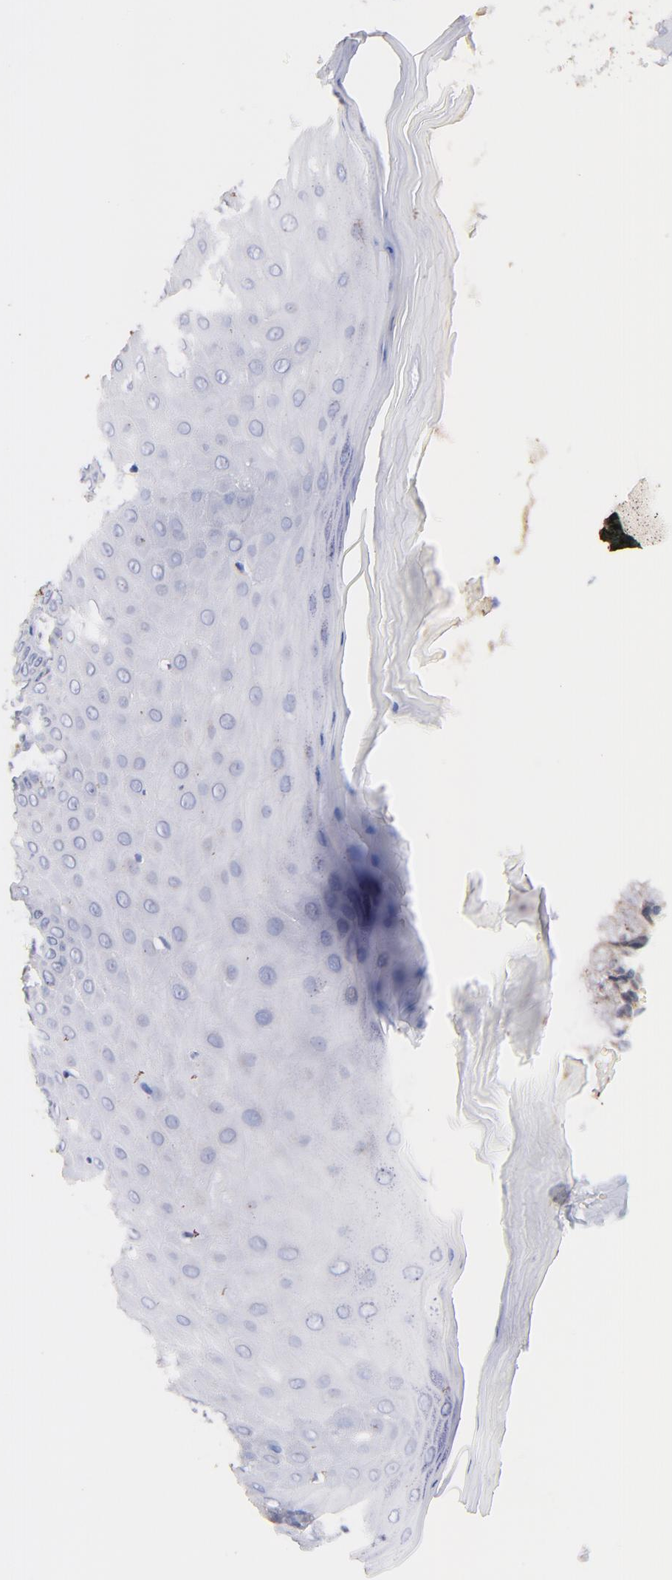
{"staining": {"intensity": "negative", "quantity": "none", "location": "none"}, "tissue": "cervix", "cell_type": "Glandular cells", "image_type": "normal", "snomed": [{"axis": "morphology", "description": "Normal tissue, NOS"}, {"axis": "topography", "description": "Cervix"}], "caption": "A high-resolution micrograph shows immunohistochemistry staining of benign cervix, which demonstrates no significant expression in glandular cells. (DAB immunohistochemistry visualized using brightfield microscopy, high magnification).", "gene": "IGLV7", "patient": {"sex": "female", "age": 55}}